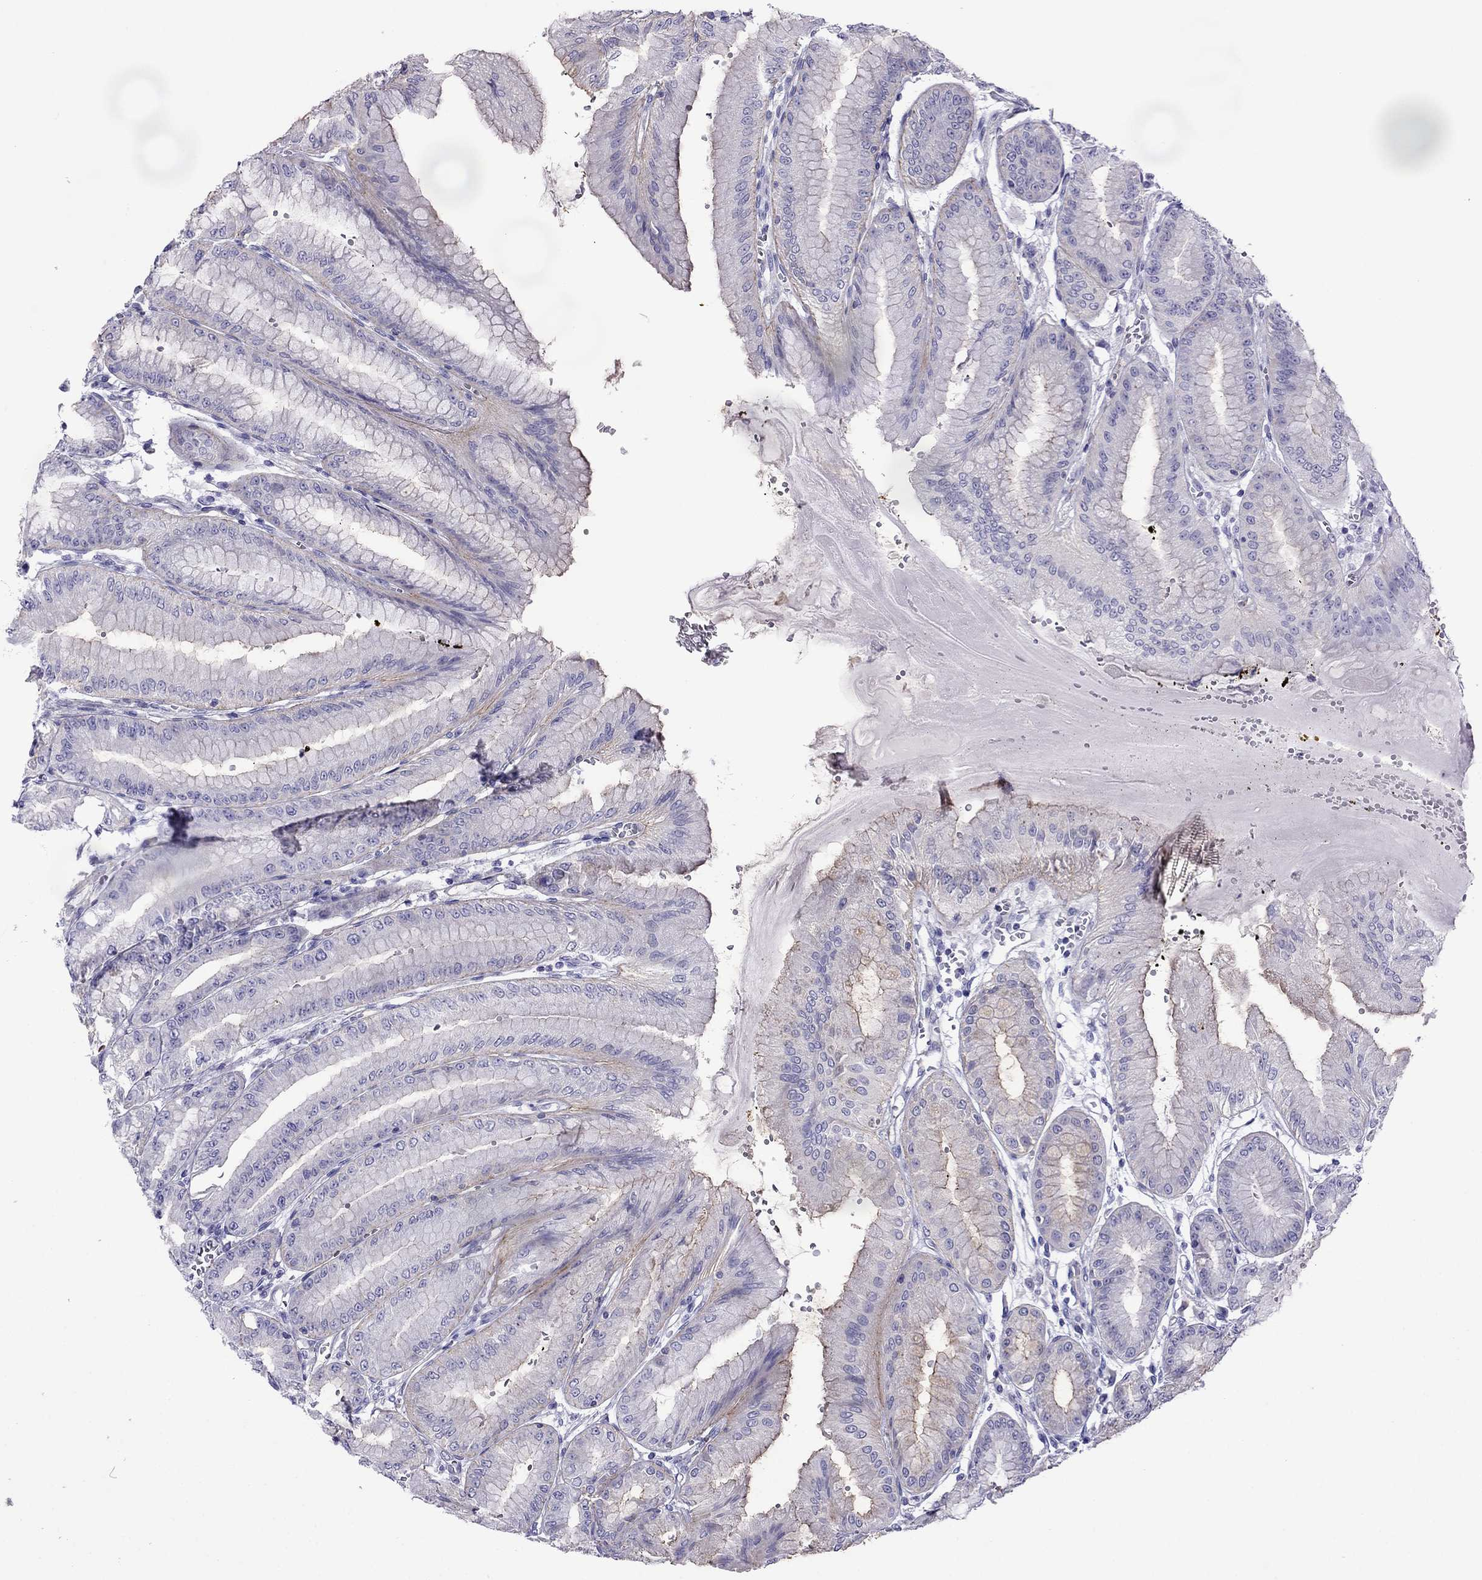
{"staining": {"intensity": "negative", "quantity": "none", "location": "none"}, "tissue": "stomach", "cell_type": "Glandular cells", "image_type": "normal", "snomed": [{"axis": "morphology", "description": "Normal tissue, NOS"}, {"axis": "topography", "description": "Stomach, lower"}], "caption": "Immunohistochemistry photomicrograph of normal human stomach stained for a protein (brown), which reveals no positivity in glandular cells.", "gene": "MYL11", "patient": {"sex": "male", "age": 71}}